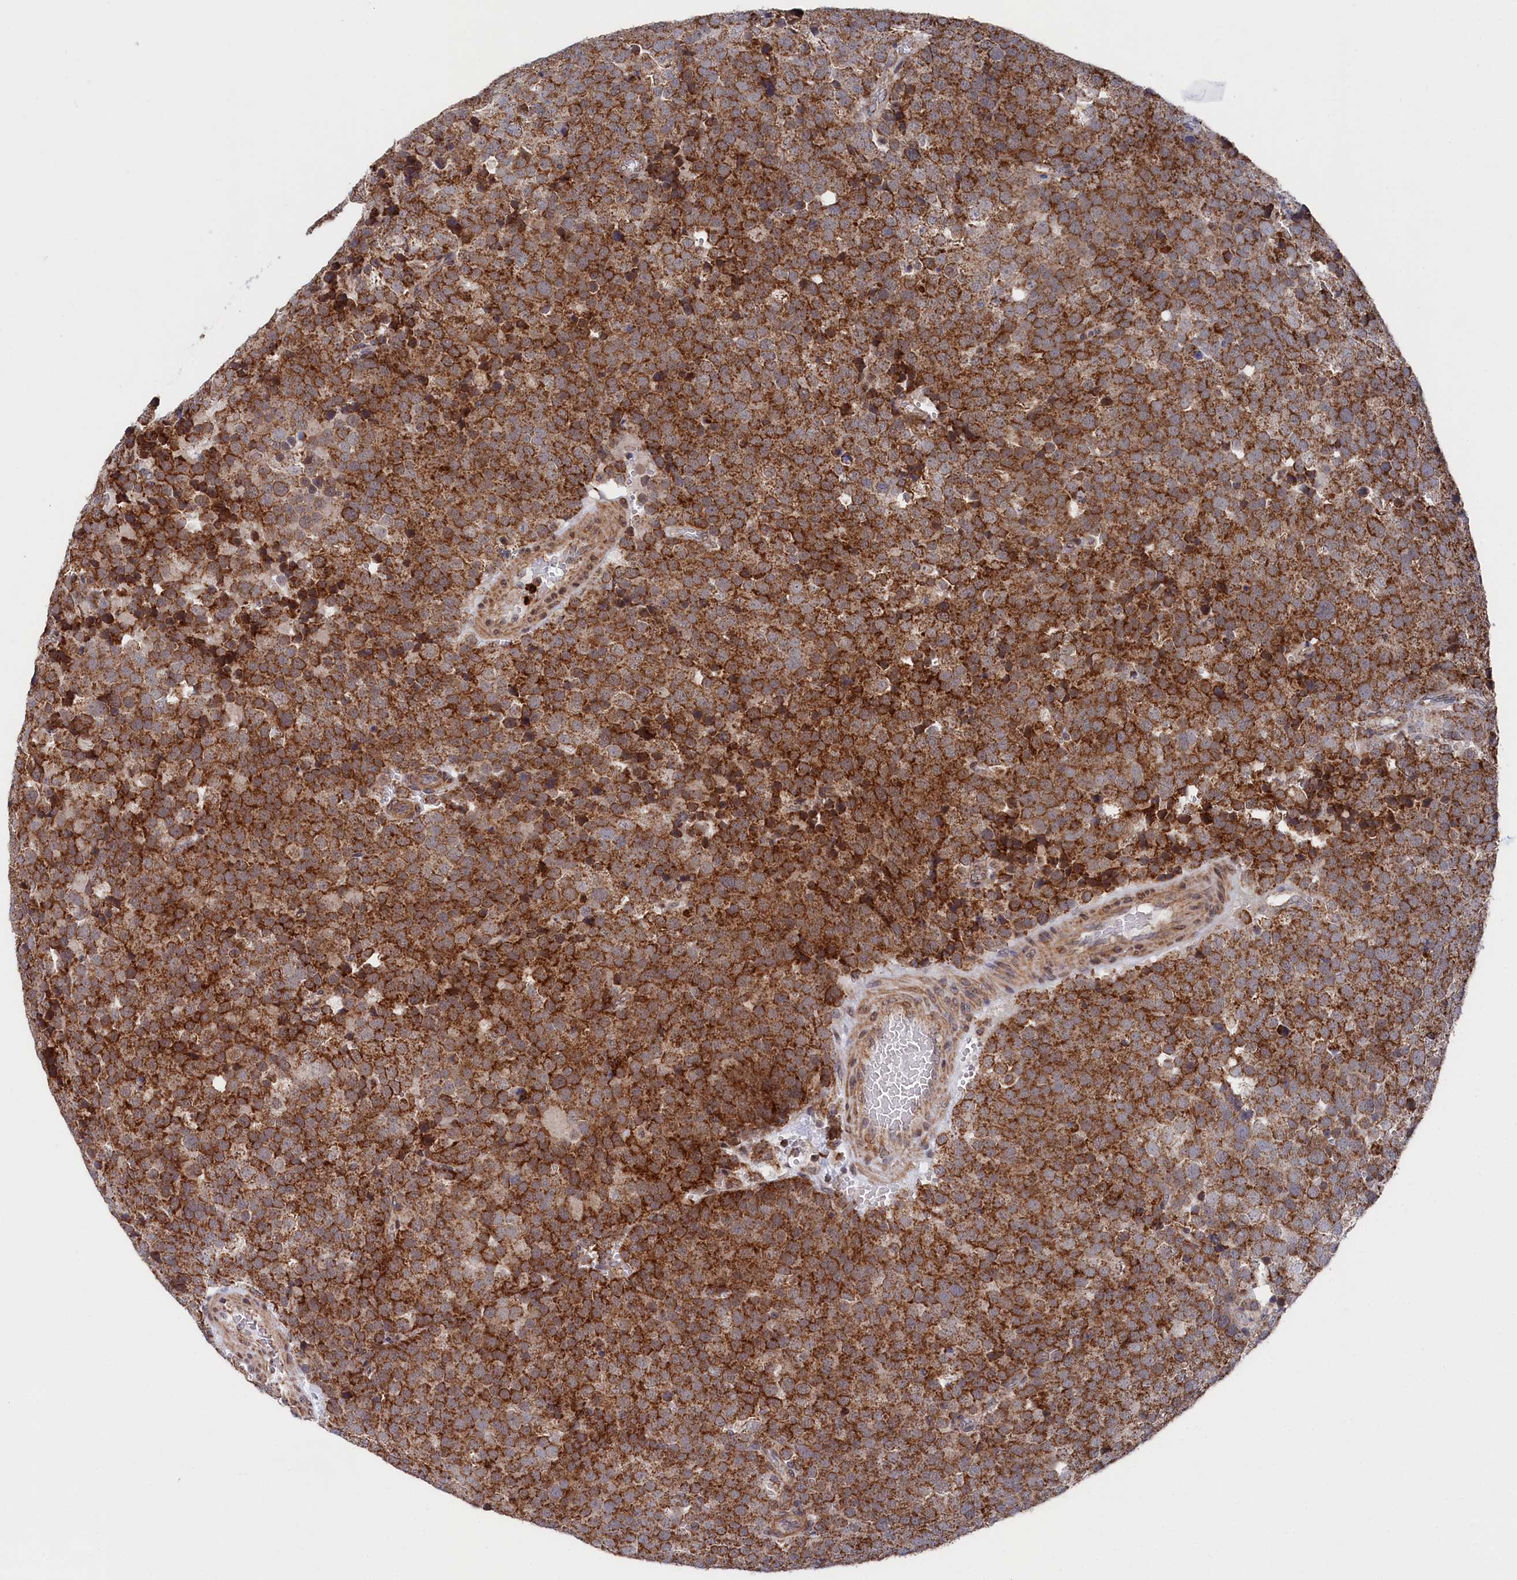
{"staining": {"intensity": "strong", "quantity": ">75%", "location": "cytoplasmic/membranous"}, "tissue": "testis cancer", "cell_type": "Tumor cells", "image_type": "cancer", "snomed": [{"axis": "morphology", "description": "Seminoma, NOS"}, {"axis": "topography", "description": "Testis"}], "caption": "Protein staining by immunohistochemistry (IHC) displays strong cytoplasmic/membranous staining in approximately >75% of tumor cells in testis cancer.", "gene": "CHCHD1", "patient": {"sex": "male", "age": 71}}